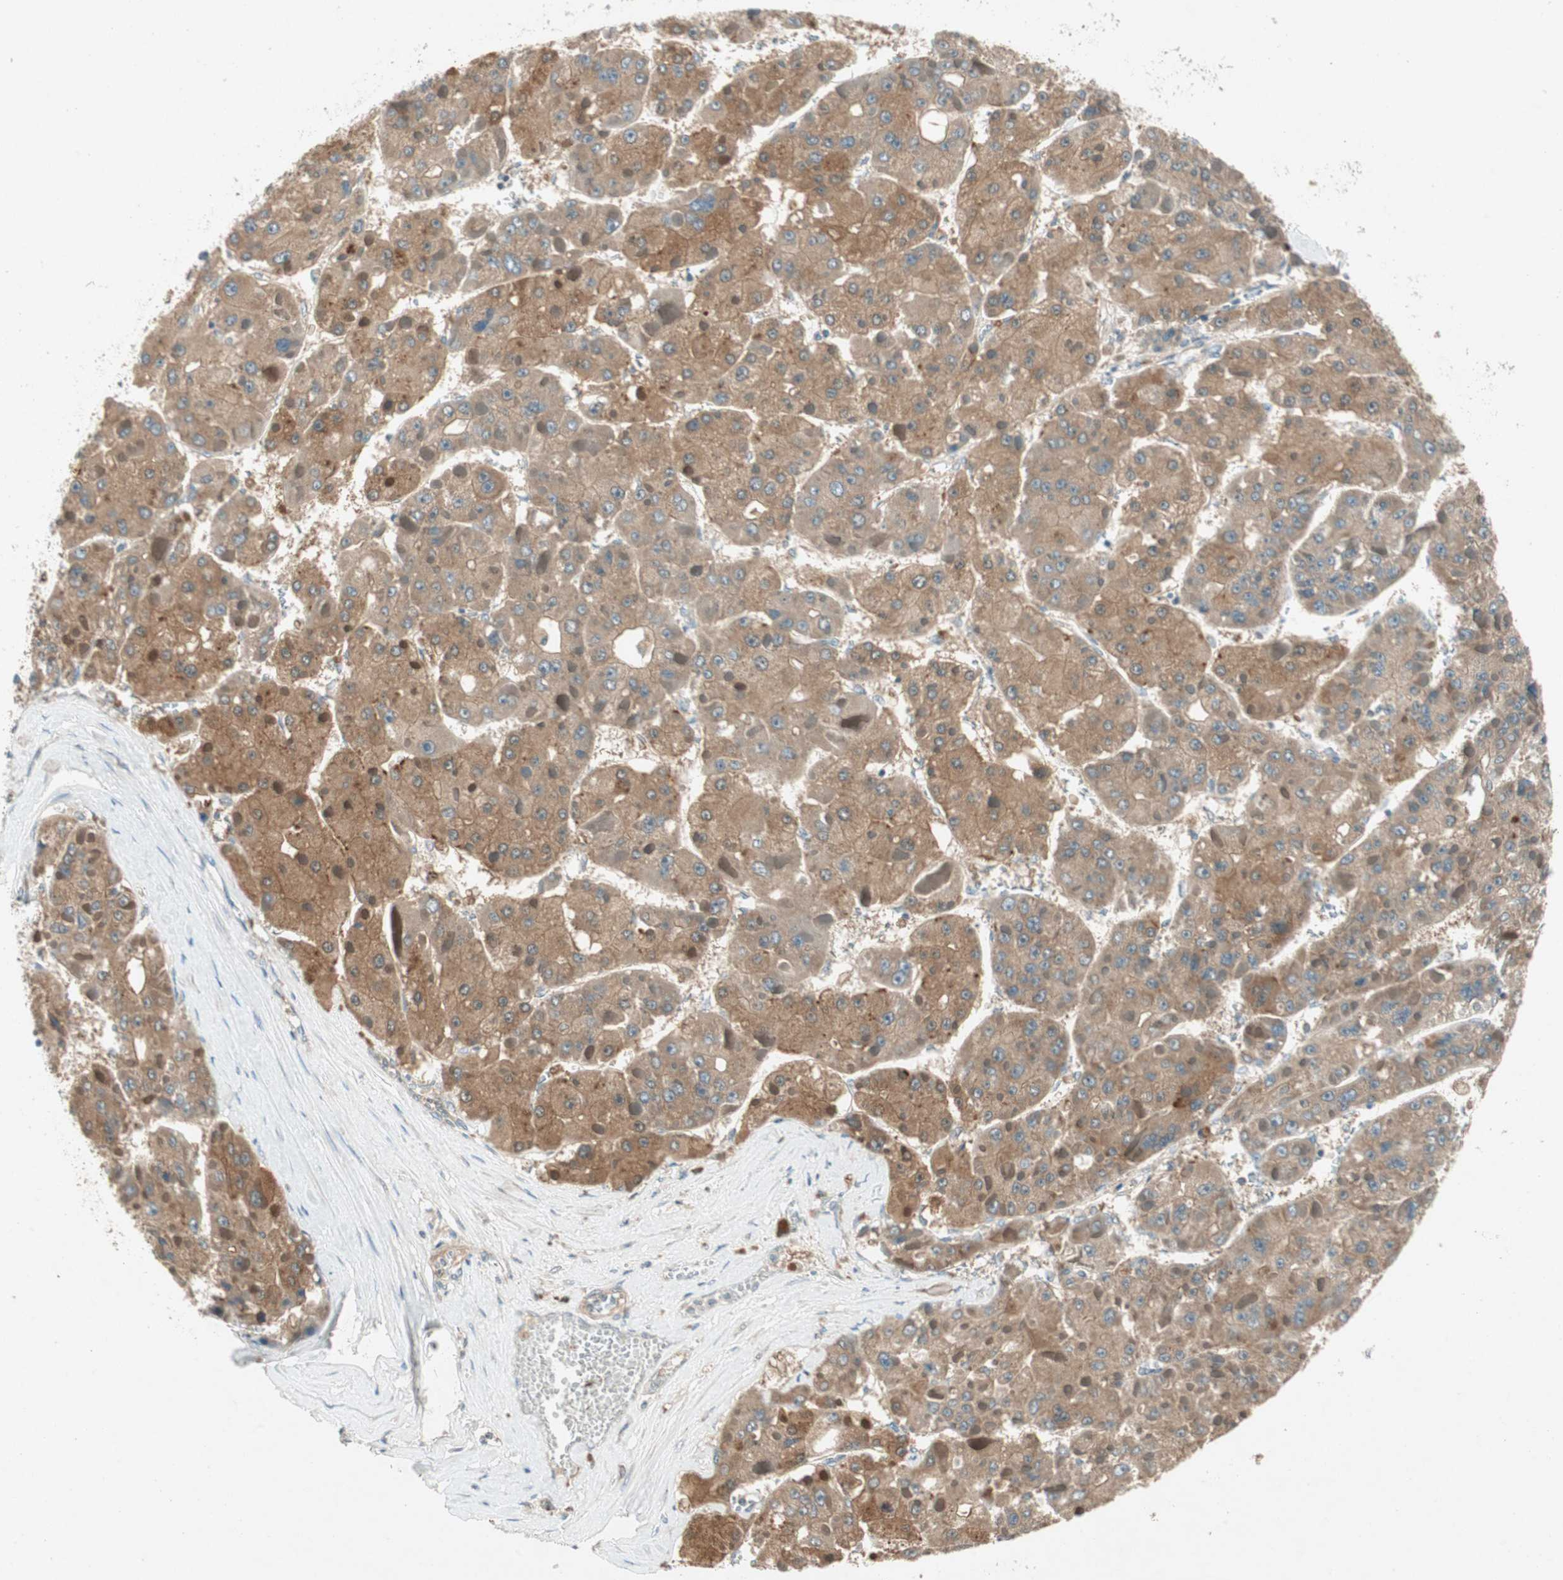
{"staining": {"intensity": "moderate", "quantity": ">75%", "location": "cytoplasmic/membranous"}, "tissue": "liver cancer", "cell_type": "Tumor cells", "image_type": "cancer", "snomed": [{"axis": "morphology", "description": "Carcinoma, Hepatocellular, NOS"}, {"axis": "topography", "description": "Liver"}], "caption": "This micrograph demonstrates IHC staining of hepatocellular carcinoma (liver), with medium moderate cytoplasmic/membranous positivity in approximately >75% of tumor cells.", "gene": "NCLN", "patient": {"sex": "female", "age": 73}}